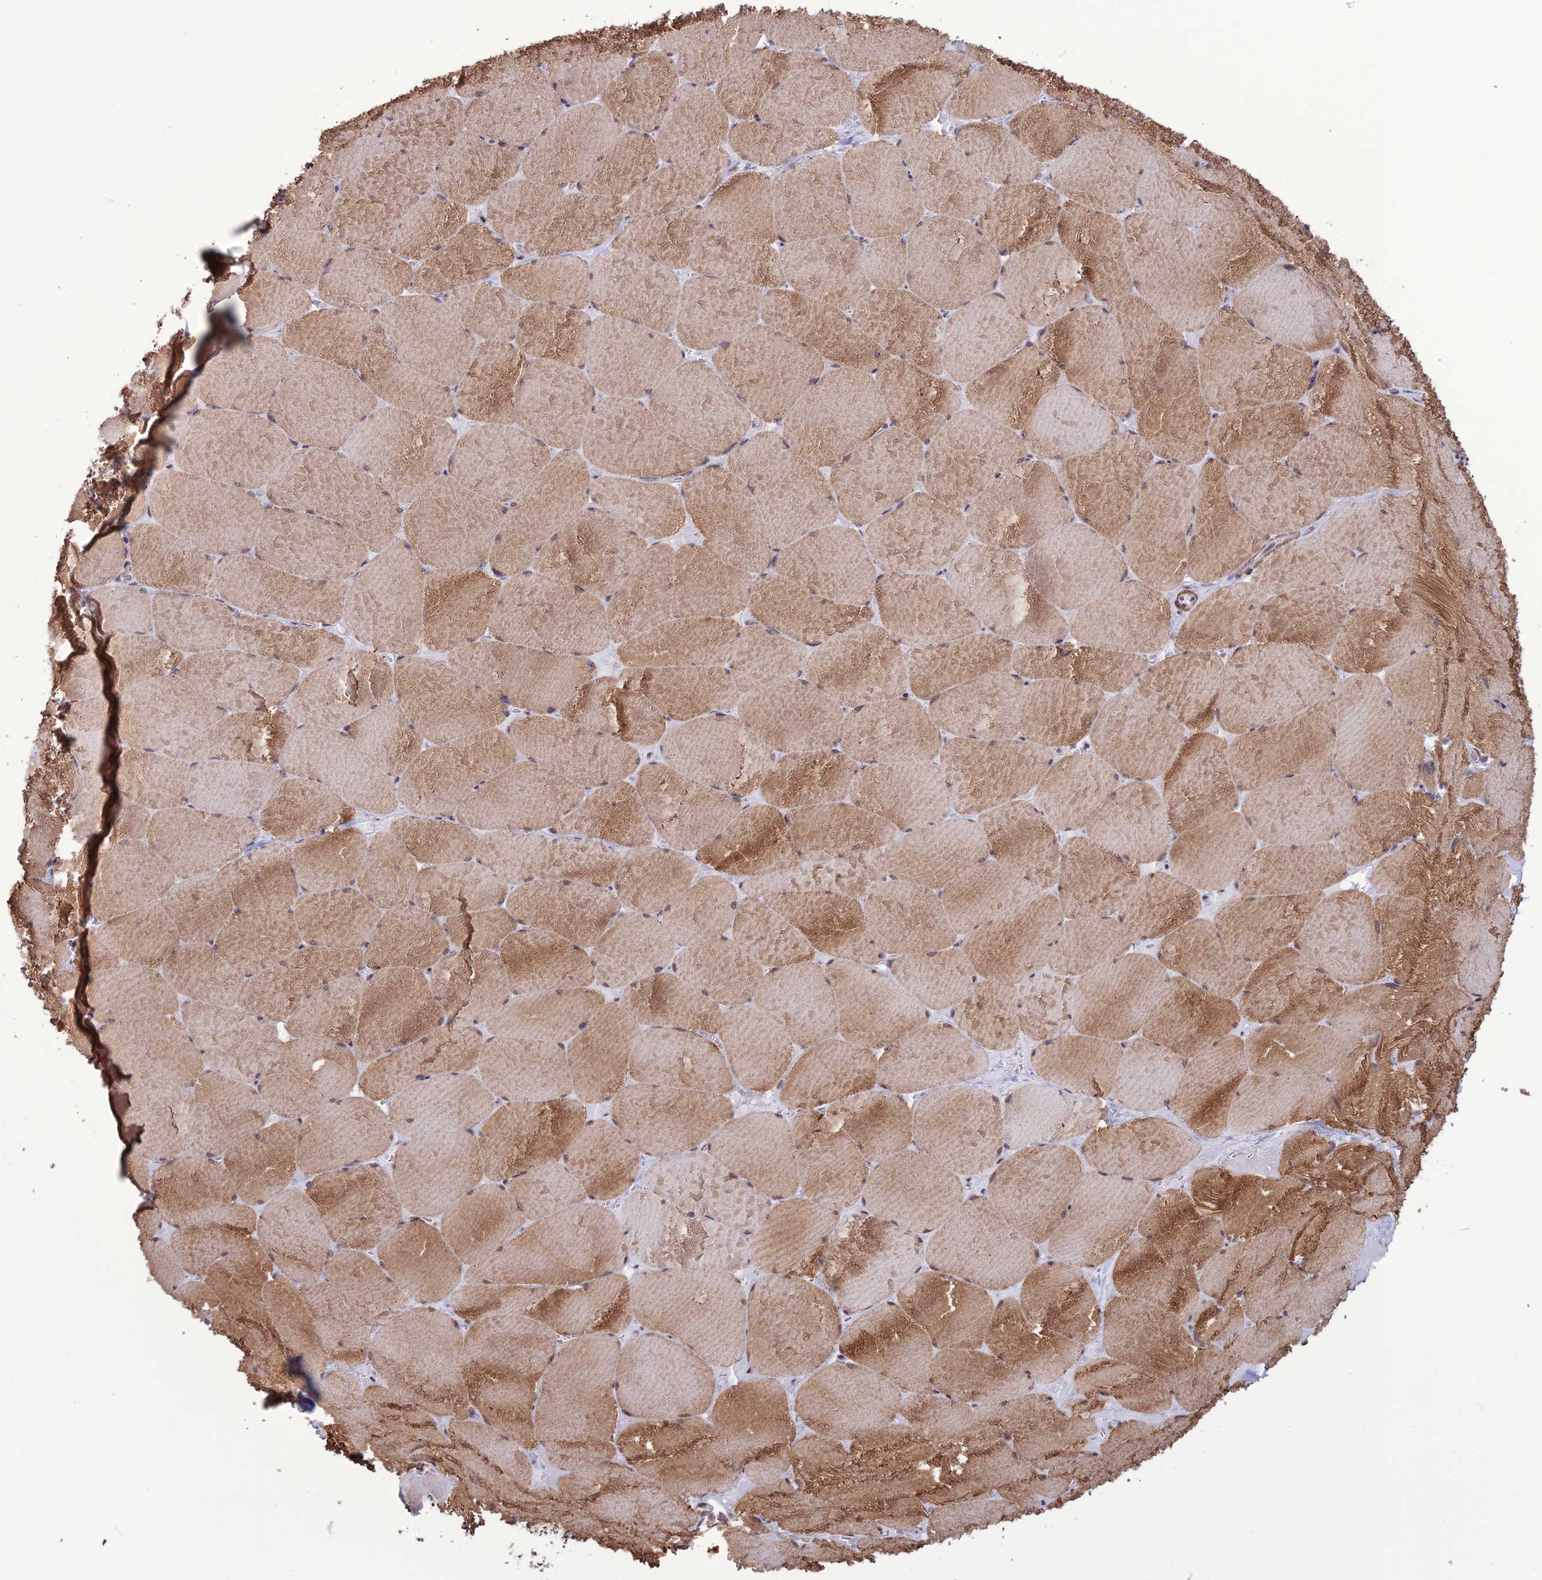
{"staining": {"intensity": "strong", "quantity": ">75%", "location": "cytoplasmic/membranous"}, "tissue": "skeletal muscle", "cell_type": "Myocytes", "image_type": "normal", "snomed": [{"axis": "morphology", "description": "Normal tissue, NOS"}, {"axis": "topography", "description": "Skeletal muscle"}, {"axis": "topography", "description": "Head-Neck"}], "caption": "A high amount of strong cytoplasmic/membranous expression is appreciated in approximately >75% of myocytes in benign skeletal muscle.", "gene": "U2AF1", "patient": {"sex": "male", "age": 66}}